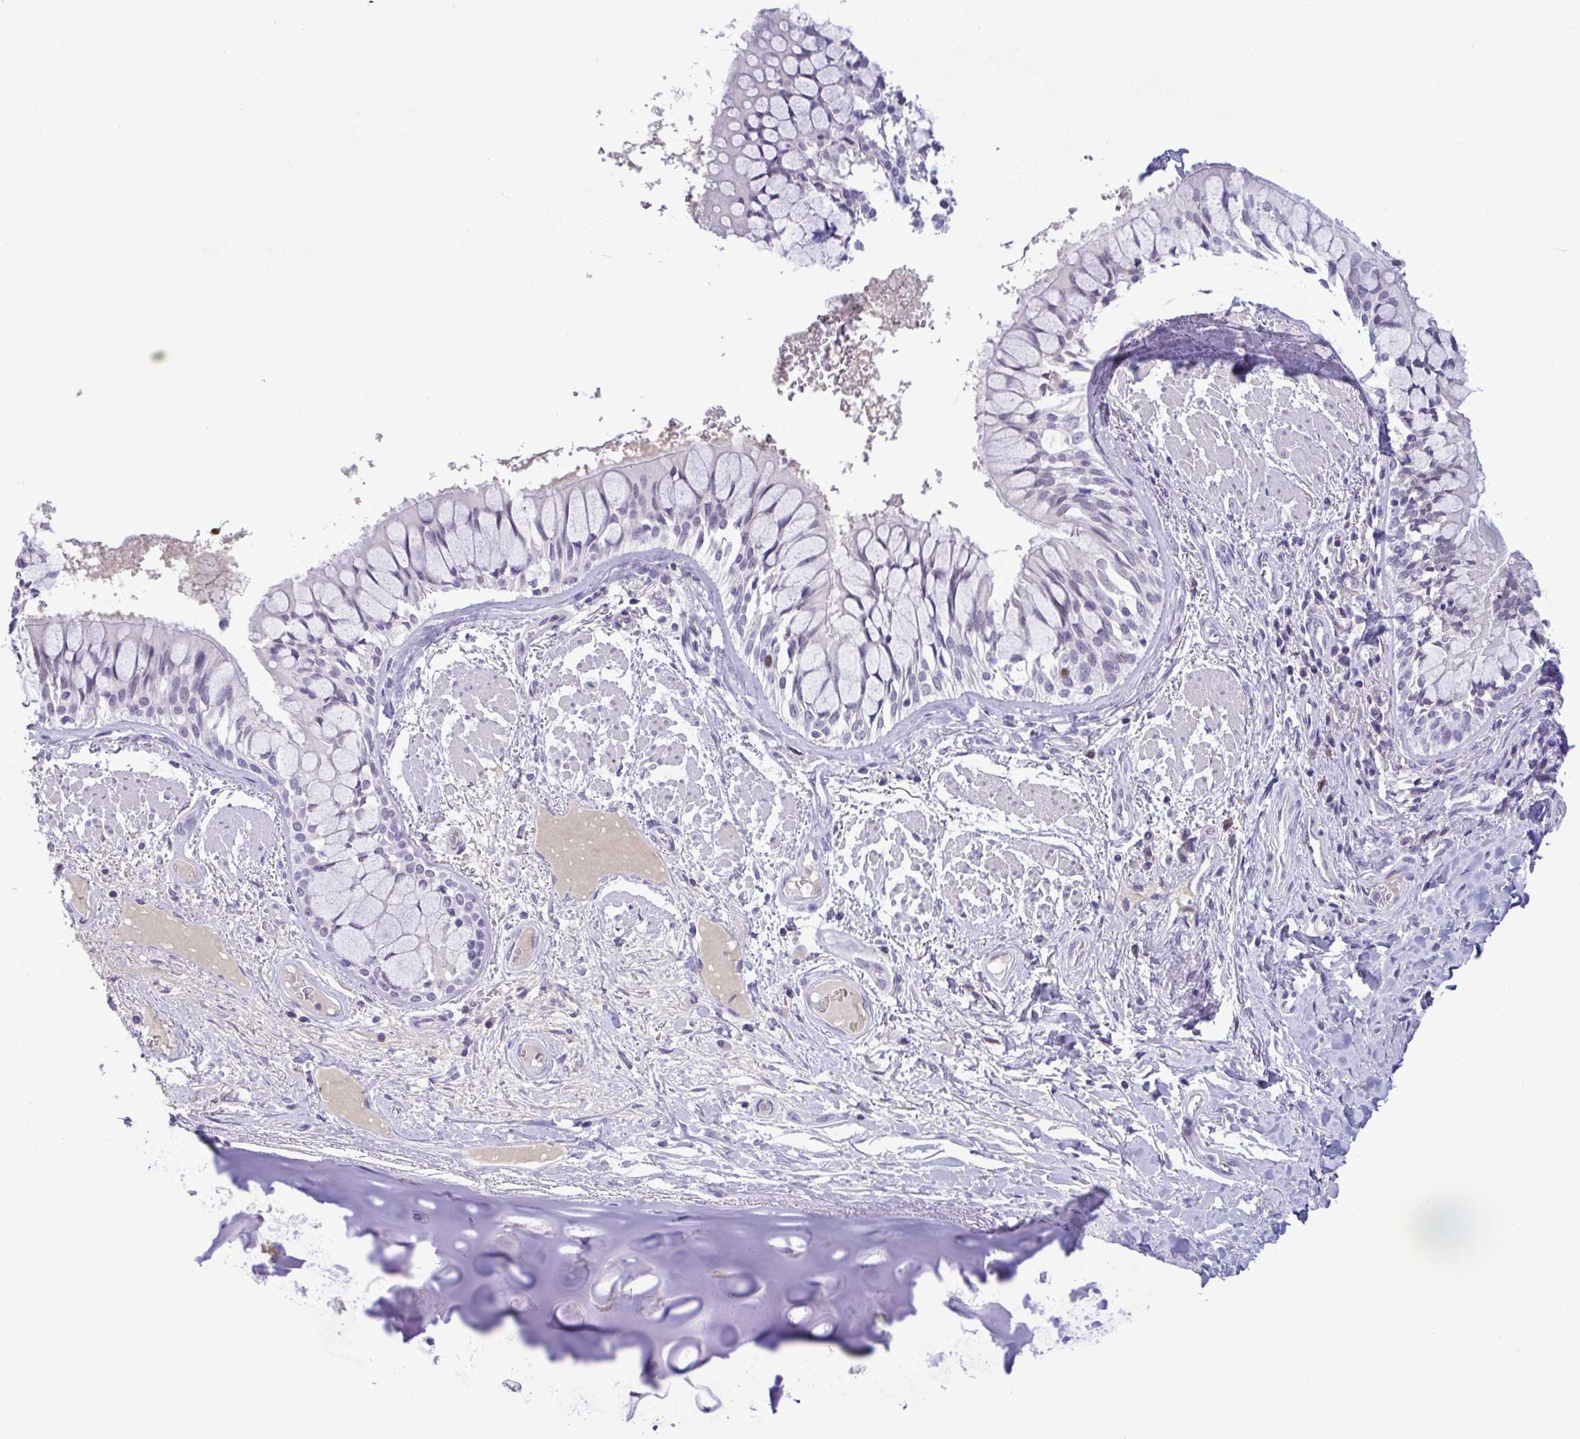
{"staining": {"intensity": "negative", "quantity": "none", "location": "none"}, "tissue": "adipose tissue", "cell_type": "Adipocytes", "image_type": "normal", "snomed": [{"axis": "morphology", "description": "Normal tissue, NOS"}, {"axis": "topography", "description": "Cartilage tissue"}, {"axis": "topography", "description": "Bronchus"}], "caption": "The photomicrograph demonstrates no significant positivity in adipocytes of adipose tissue. Nuclei are stained in blue.", "gene": "TIPIN", "patient": {"sex": "male", "age": 64}}